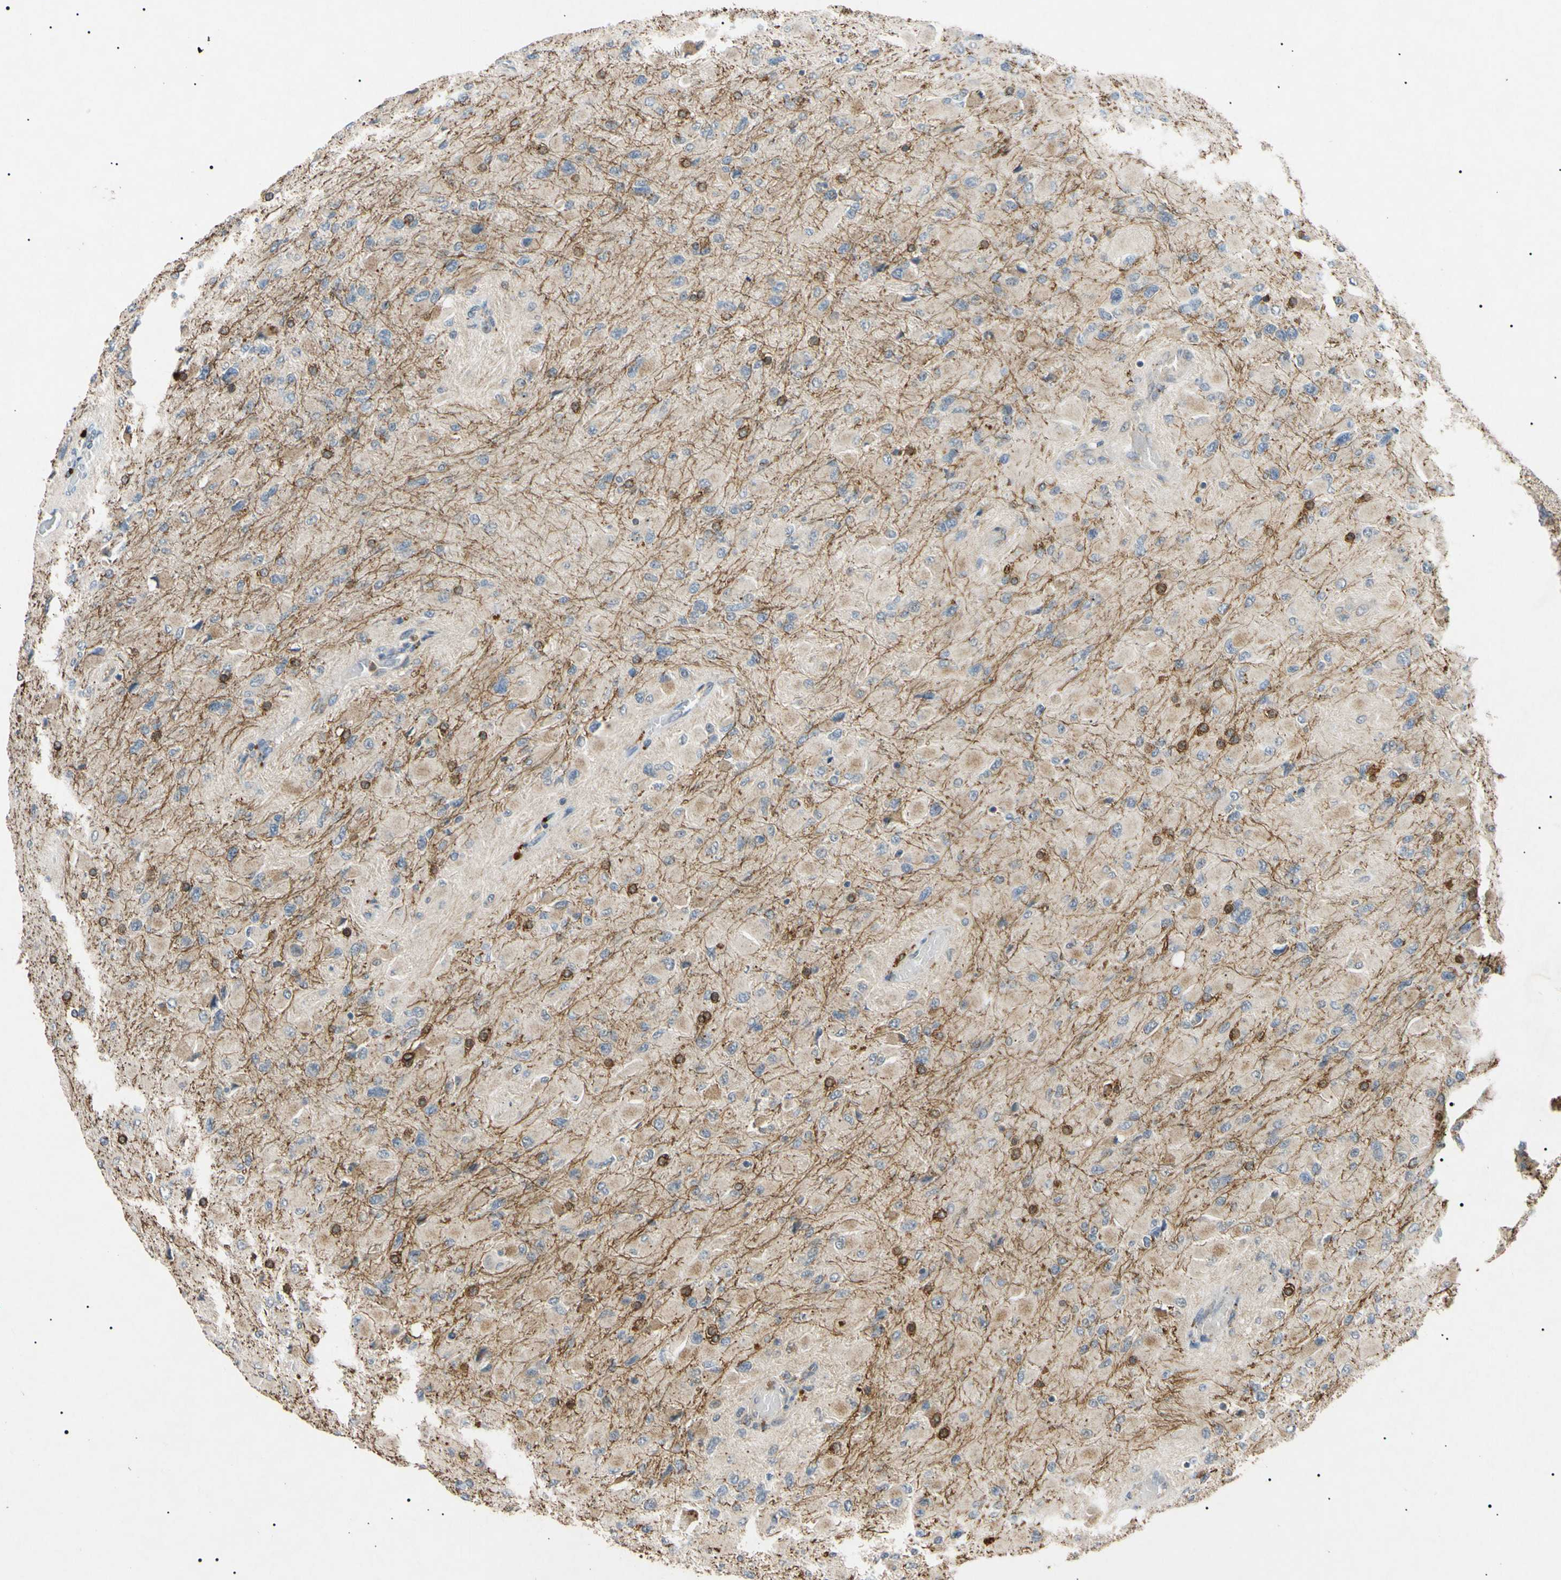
{"staining": {"intensity": "moderate", "quantity": "<25%", "location": "cytoplasmic/membranous,nuclear"}, "tissue": "glioma", "cell_type": "Tumor cells", "image_type": "cancer", "snomed": [{"axis": "morphology", "description": "Glioma, malignant, High grade"}, {"axis": "topography", "description": "Cerebral cortex"}], "caption": "Immunohistochemical staining of human malignant glioma (high-grade) shows low levels of moderate cytoplasmic/membranous and nuclear protein positivity in approximately <25% of tumor cells.", "gene": "TUBB4A", "patient": {"sex": "female", "age": 36}}